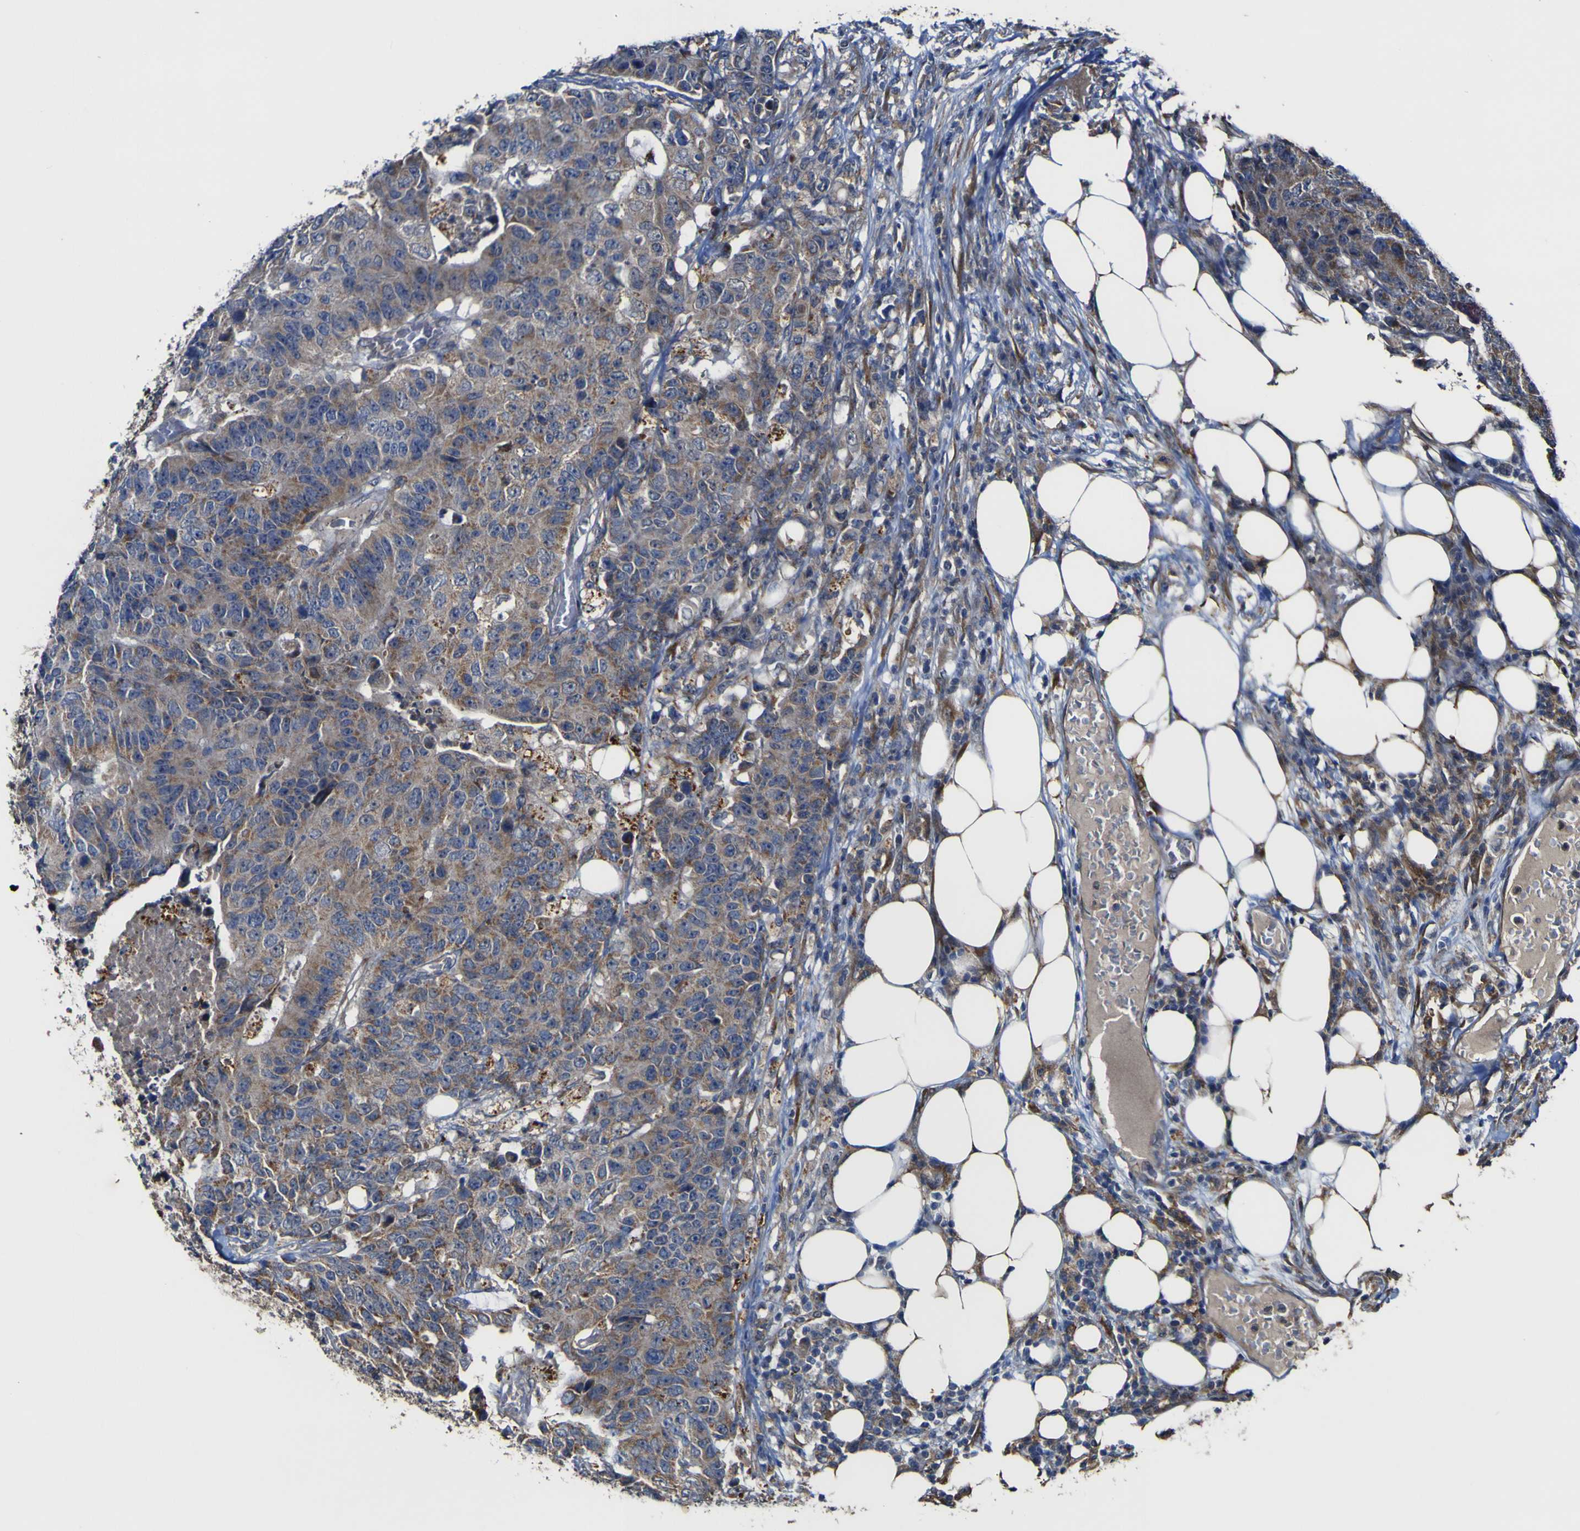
{"staining": {"intensity": "weak", "quantity": ">75%", "location": "cytoplasmic/membranous"}, "tissue": "colorectal cancer", "cell_type": "Tumor cells", "image_type": "cancer", "snomed": [{"axis": "morphology", "description": "Adenocarcinoma, NOS"}, {"axis": "topography", "description": "Colon"}], "caption": "A low amount of weak cytoplasmic/membranous expression is present in about >75% of tumor cells in colorectal cancer tissue. The staining was performed using DAB to visualize the protein expression in brown, while the nuclei were stained in blue with hematoxylin (Magnification: 20x).", "gene": "IRAK2", "patient": {"sex": "female", "age": 86}}